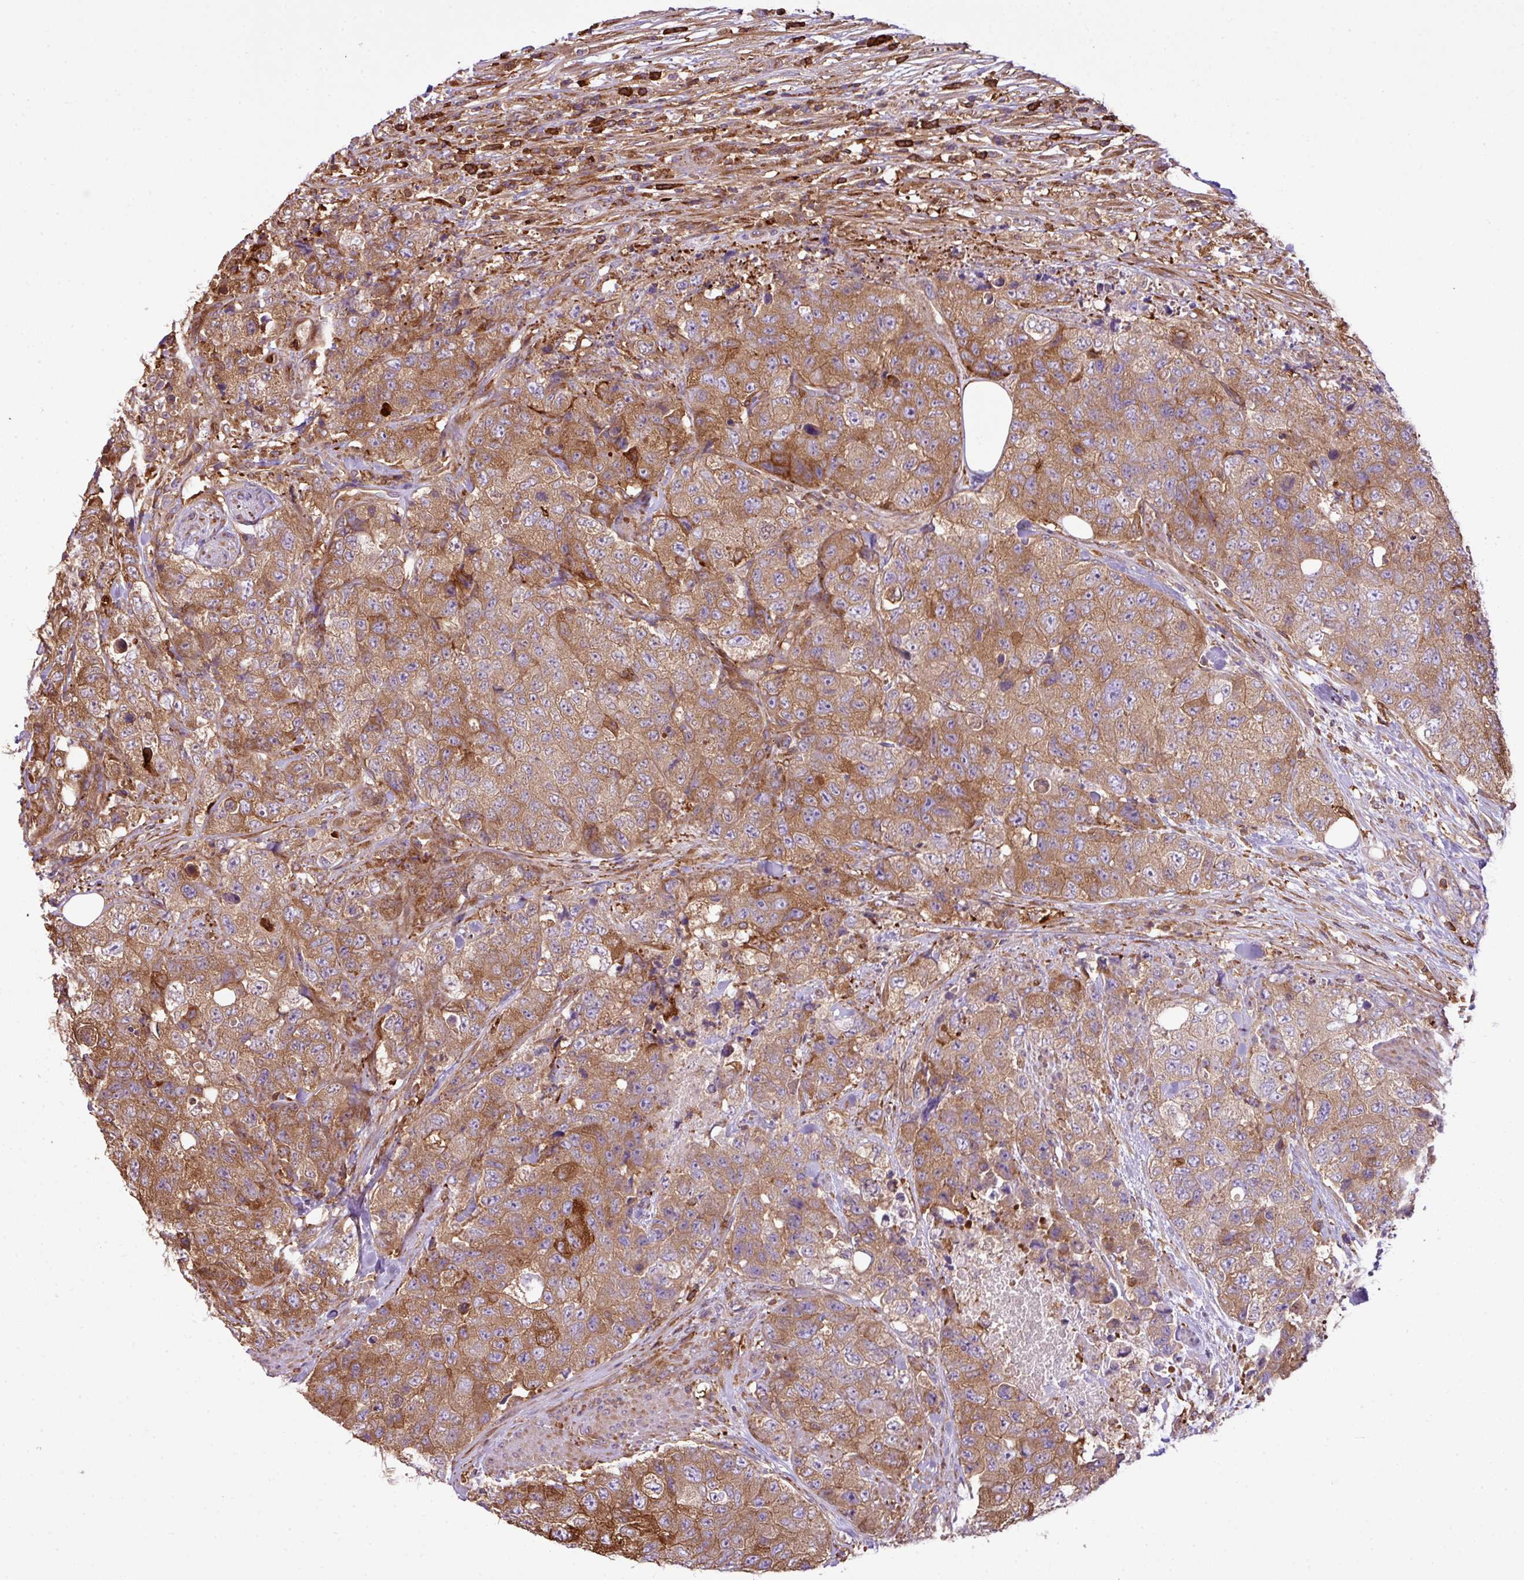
{"staining": {"intensity": "strong", "quantity": ">75%", "location": "cytoplasmic/membranous"}, "tissue": "urothelial cancer", "cell_type": "Tumor cells", "image_type": "cancer", "snomed": [{"axis": "morphology", "description": "Urothelial carcinoma, High grade"}, {"axis": "topography", "description": "Urinary bladder"}], "caption": "Protein expression analysis of urothelial cancer shows strong cytoplasmic/membranous staining in approximately >75% of tumor cells.", "gene": "PGAP6", "patient": {"sex": "female", "age": 78}}